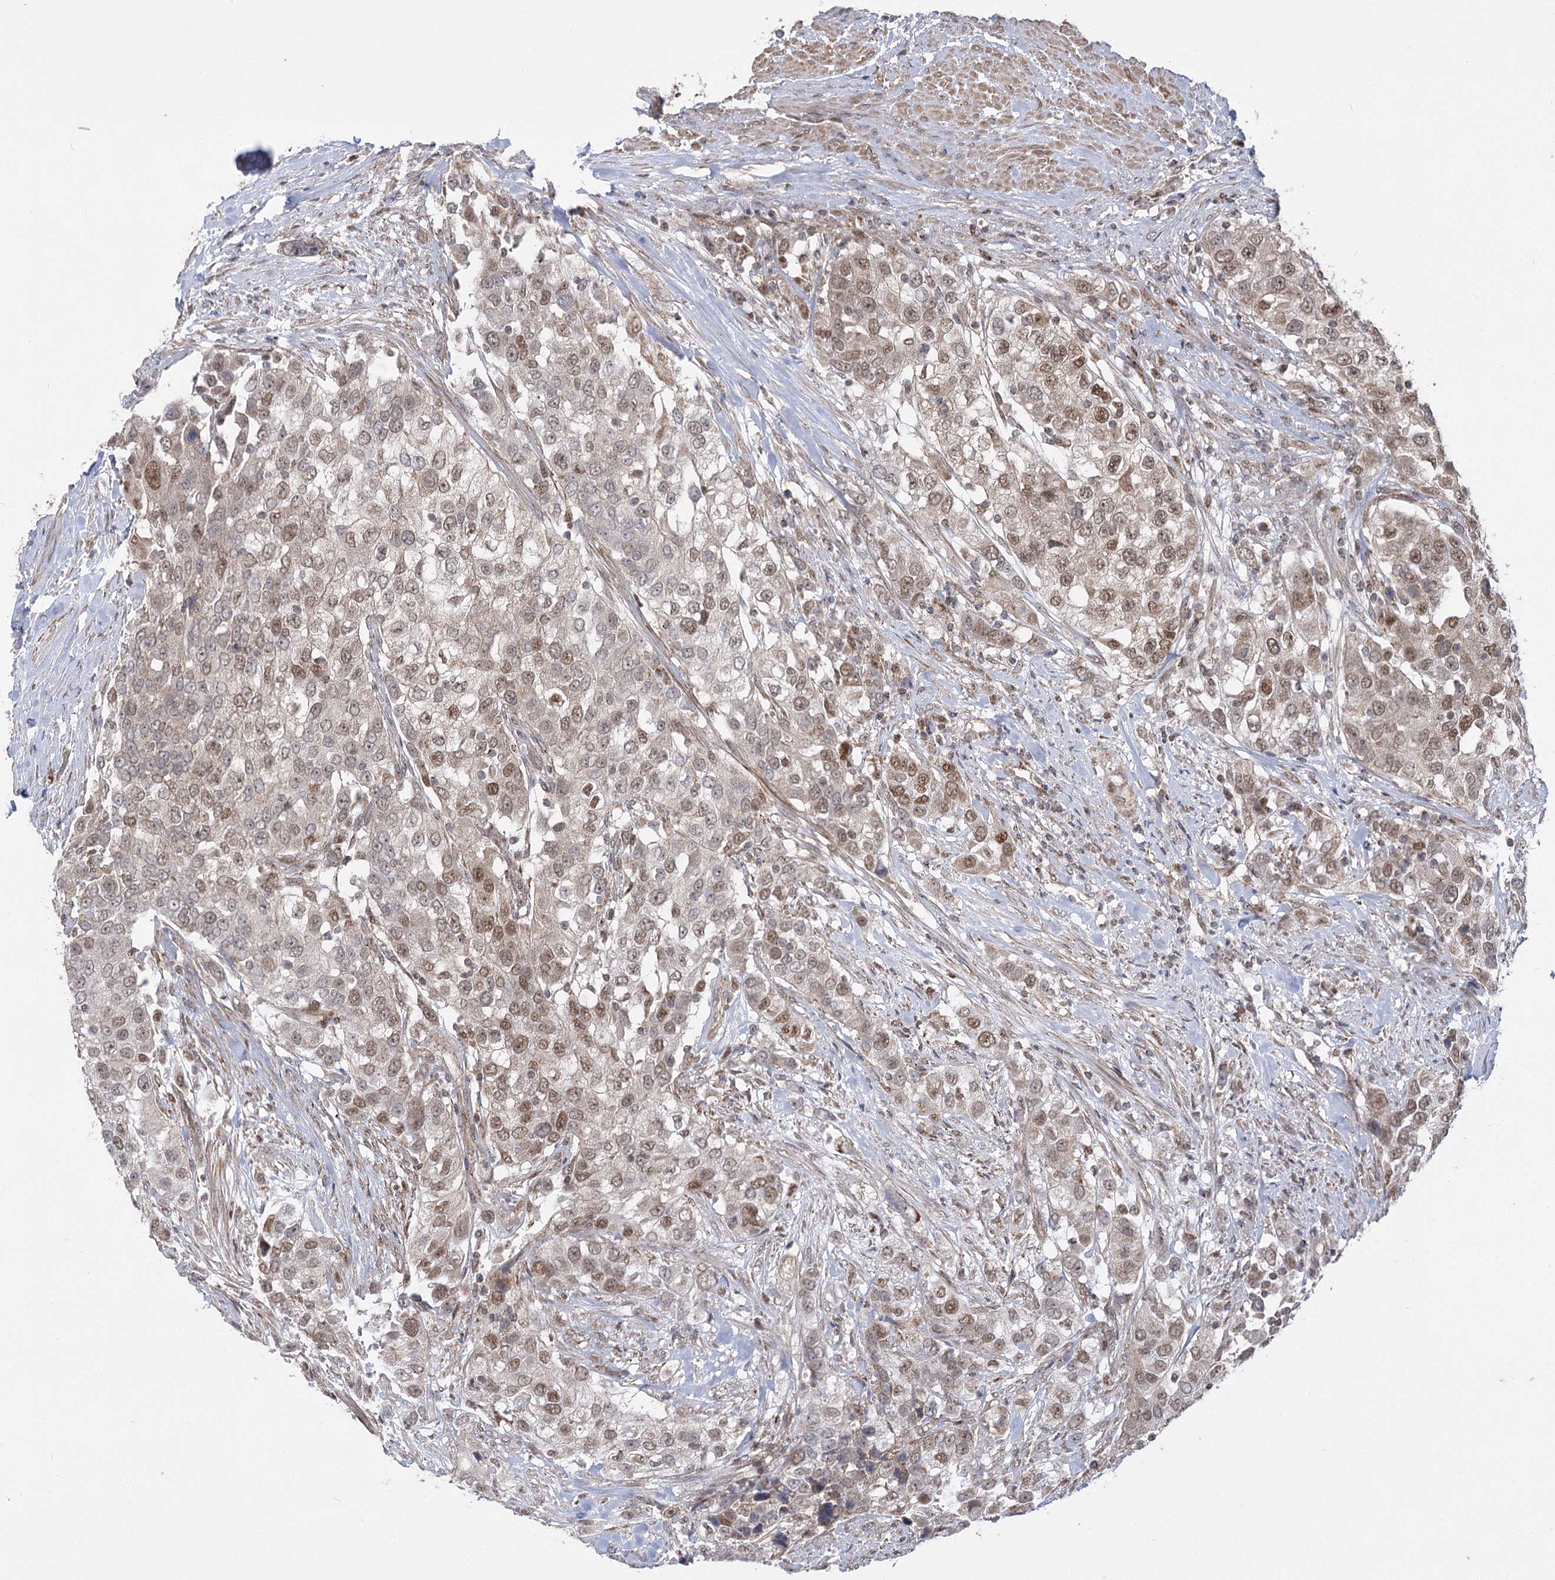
{"staining": {"intensity": "moderate", "quantity": ">75%", "location": "nuclear"}, "tissue": "urothelial cancer", "cell_type": "Tumor cells", "image_type": "cancer", "snomed": [{"axis": "morphology", "description": "Urothelial carcinoma, High grade"}, {"axis": "topography", "description": "Urinary bladder"}], "caption": "High-power microscopy captured an IHC photomicrograph of urothelial cancer, revealing moderate nuclear expression in about >75% of tumor cells.", "gene": "SLC4A1AP", "patient": {"sex": "female", "age": 80}}